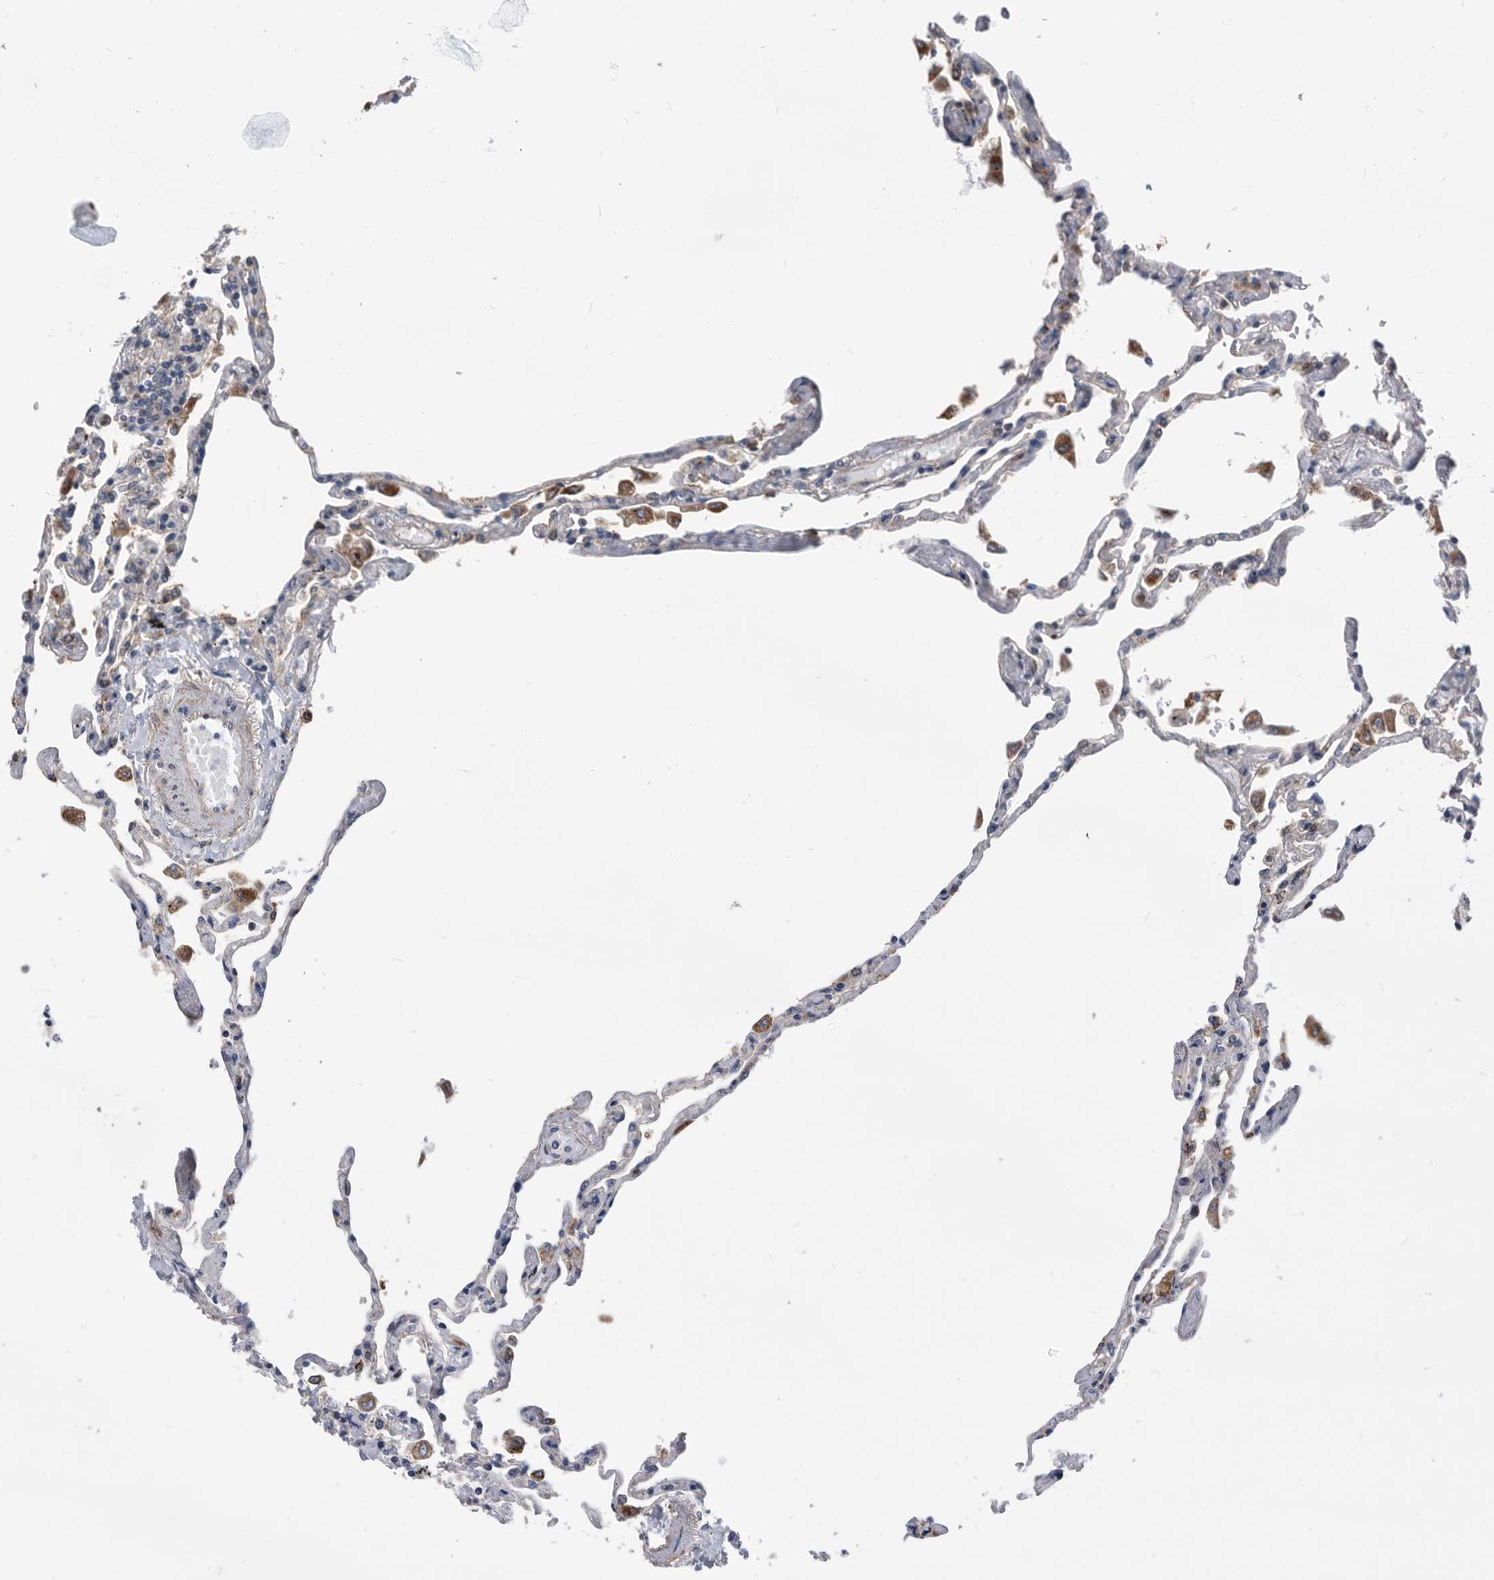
{"staining": {"intensity": "negative", "quantity": "none", "location": "none"}, "tissue": "lung", "cell_type": "Alveolar cells", "image_type": "normal", "snomed": [{"axis": "morphology", "description": "Normal tissue, NOS"}, {"axis": "topography", "description": "Lung"}], "caption": "Immunohistochemical staining of normal lung shows no significant expression in alveolar cells. Nuclei are stained in blue.", "gene": "BAIAP3", "patient": {"sex": "female", "age": 67}}